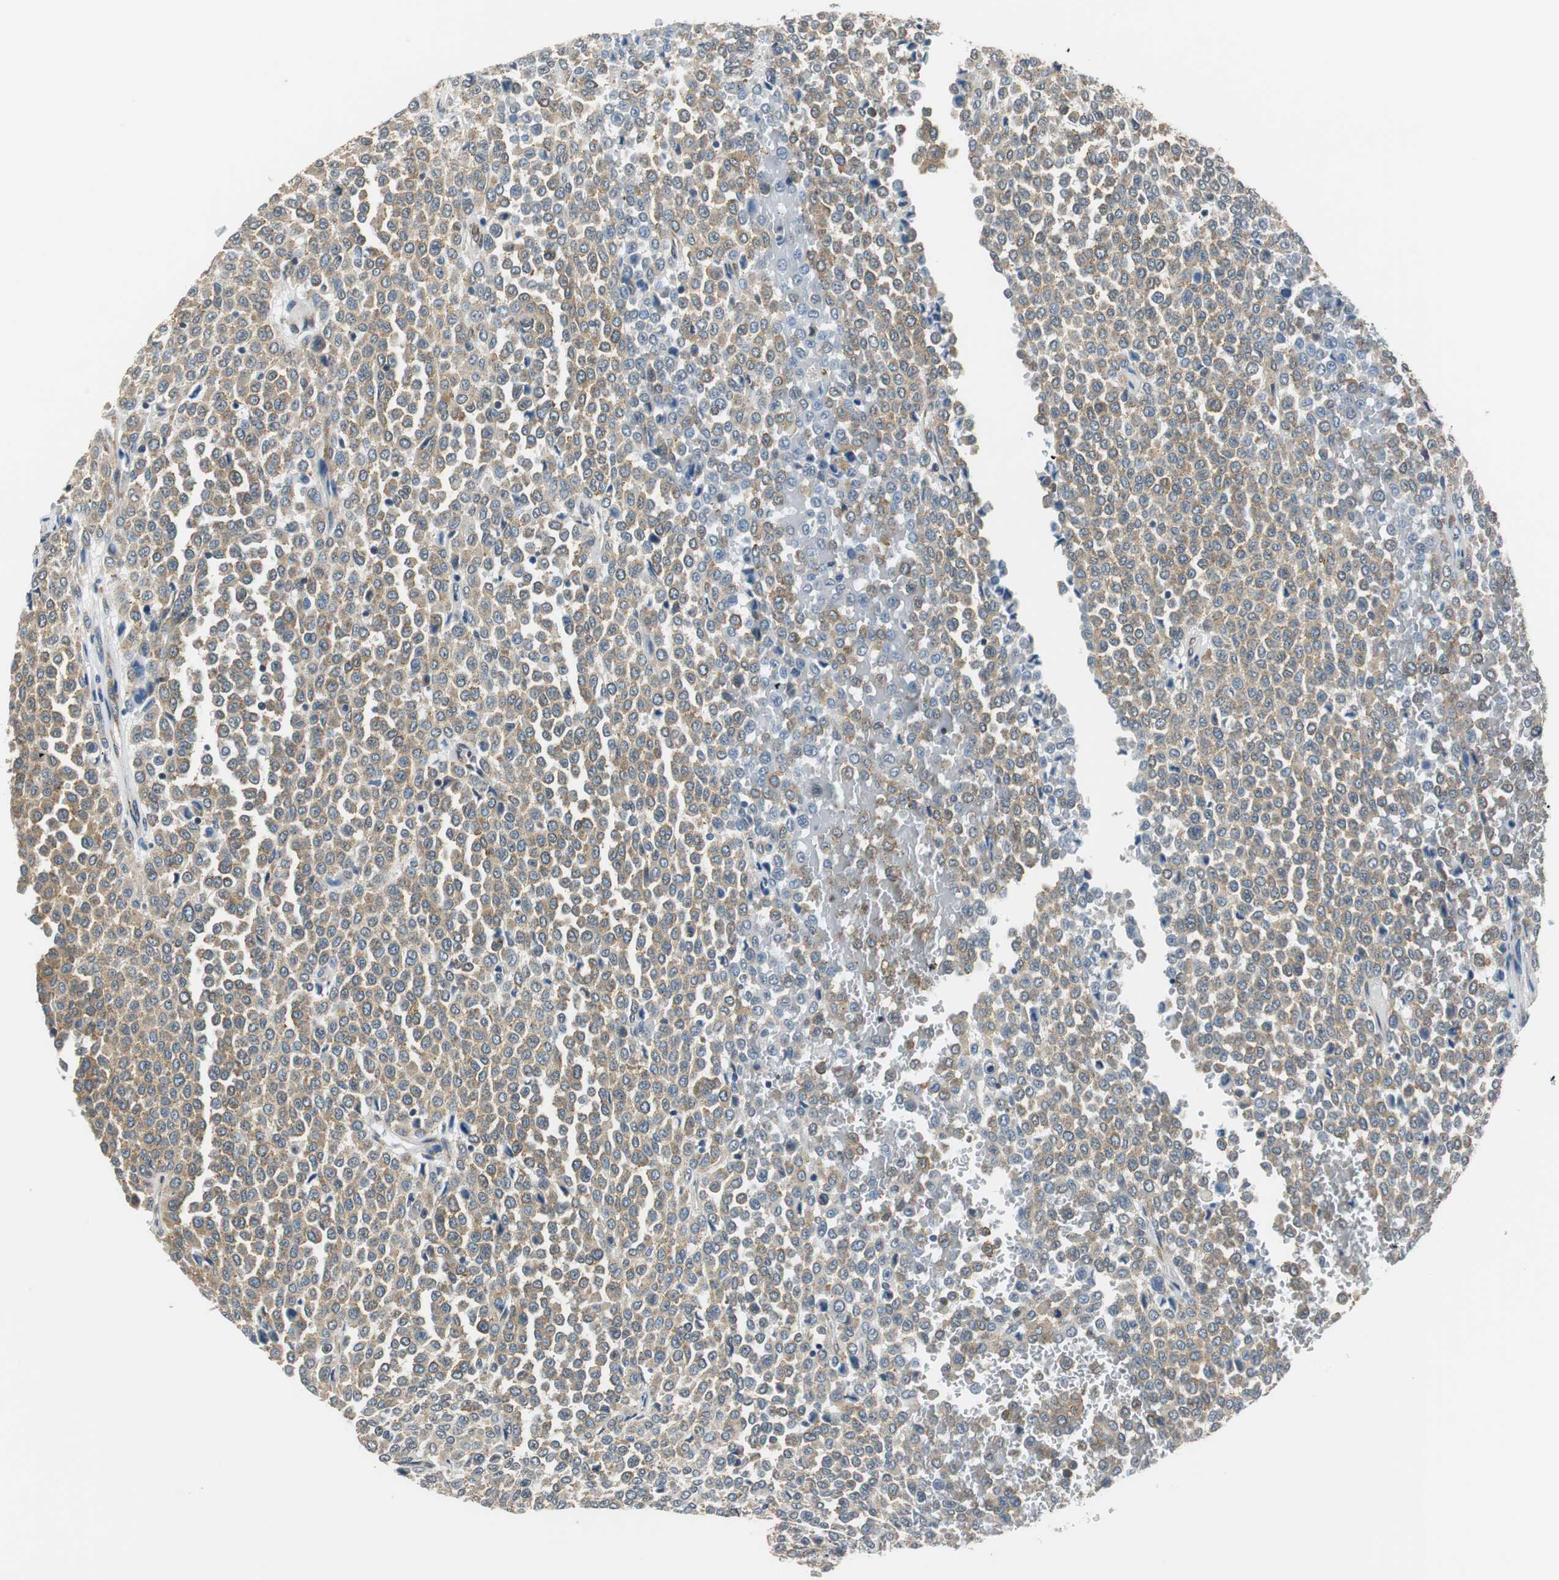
{"staining": {"intensity": "moderate", "quantity": ">75%", "location": "cytoplasmic/membranous"}, "tissue": "melanoma", "cell_type": "Tumor cells", "image_type": "cancer", "snomed": [{"axis": "morphology", "description": "Malignant melanoma, Metastatic site"}, {"axis": "topography", "description": "Pancreas"}], "caption": "Immunohistochemistry histopathology image of human malignant melanoma (metastatic site) stained for a protein (brown), which shows medium levels of moderate cytoplasmic/membranous positivity in about >75% of tumor cells.", "gene": "CNOT3", "patient": {"sex": "female", "age": 30}}